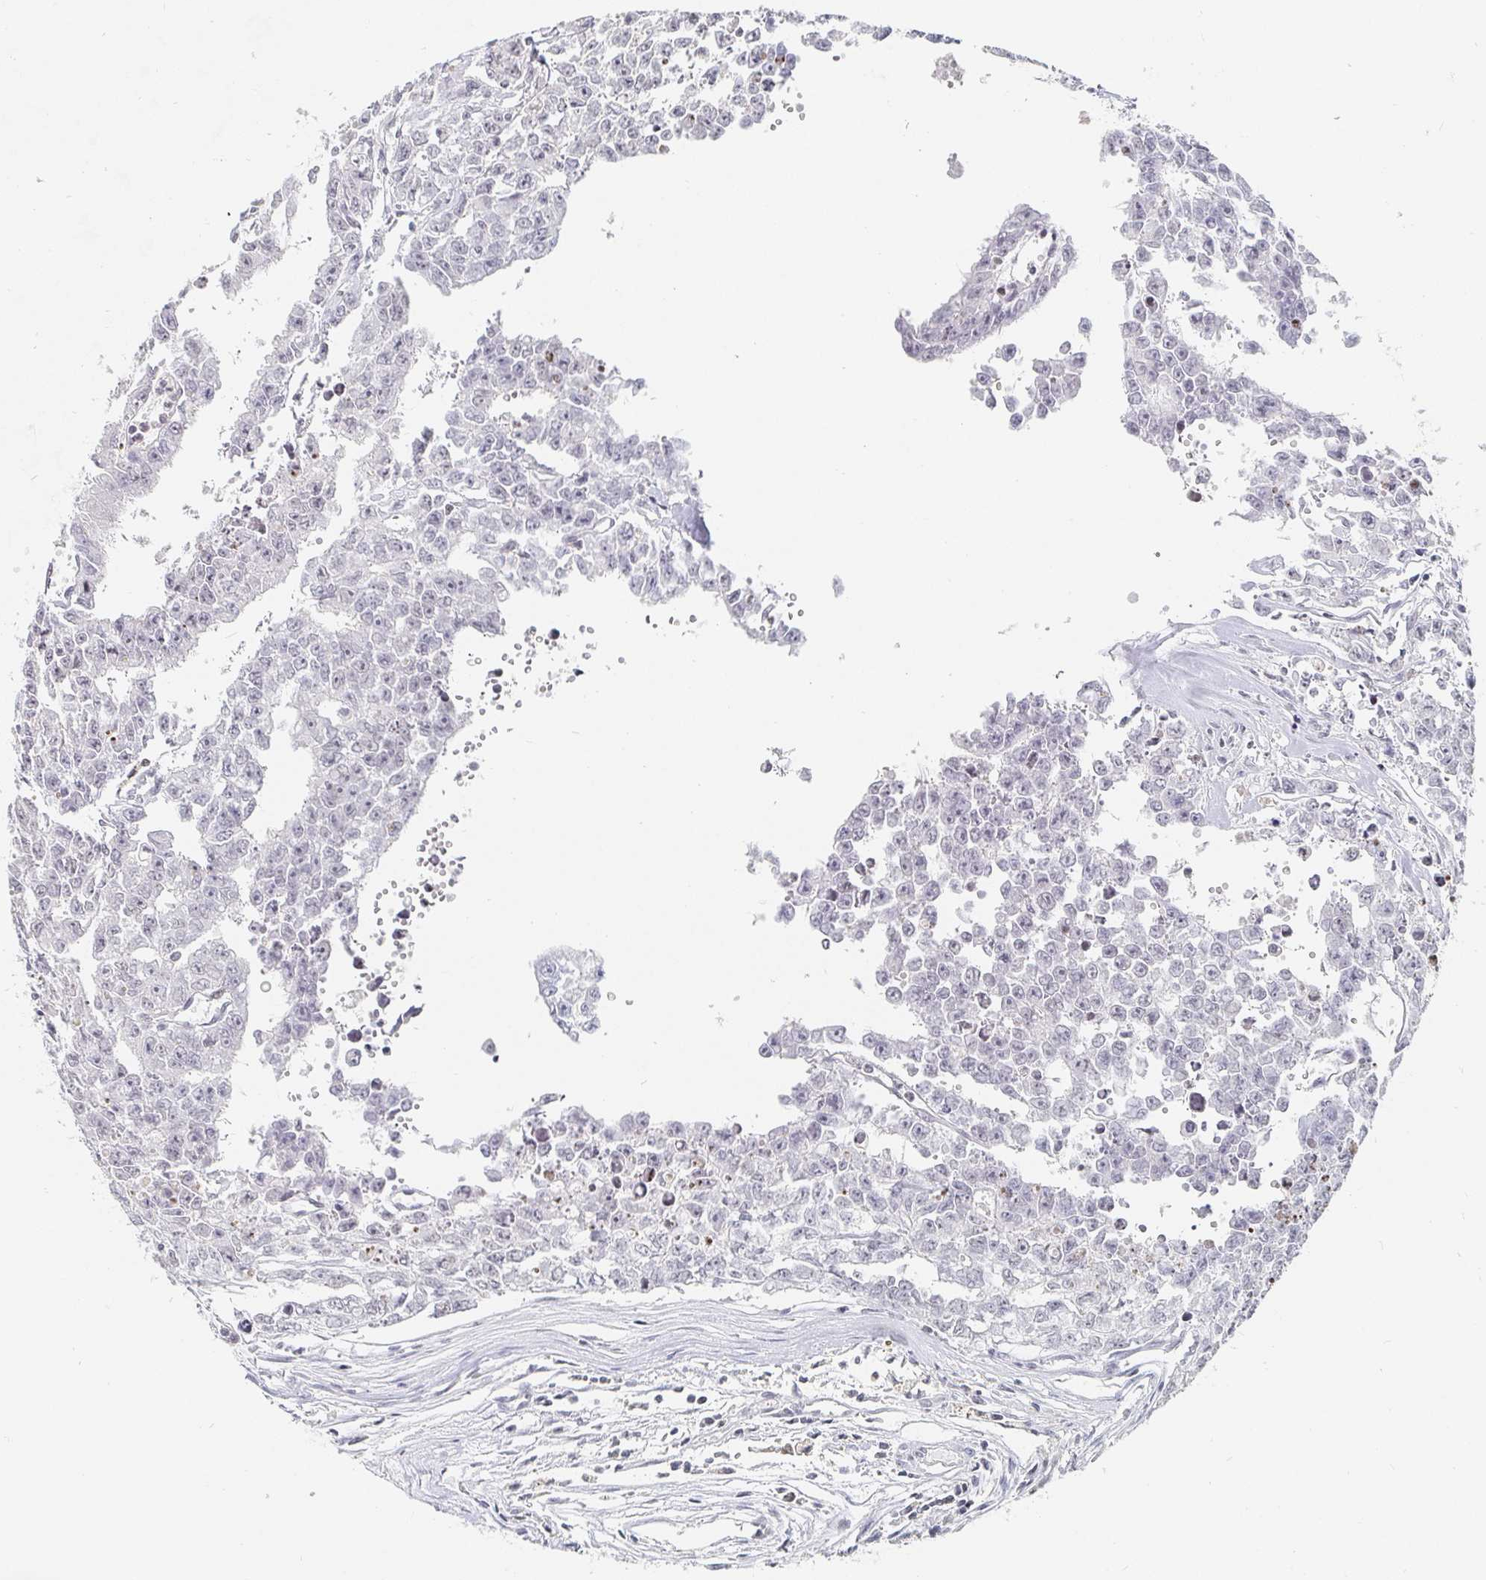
{"staining": {"intensity": "negative", "quantity": "none", "location": "none"}, "tissue": "testis cancer", "cell_type": "Tumor cells", "image_type": "cancer", "snomed": [{"axis": "morphology", "description": "Carcinoma, Embryonal, NOS"}, {"axis": "morphology", "description": "Teratoma, malignant, NOS"}, {"axis": "topography", "description": "Testis"}], "caption": "Immunohistochemistry micrograph of human malignant teratoma (testis) stained for a protein (brown), which displays no positivity in tumor cells. (DAB (3,3'-diaminobenzidine) immunohistochemistry (IHC), high magnification).", "gene": "NME9", "patient": {"sex": "male", "age": 24}}